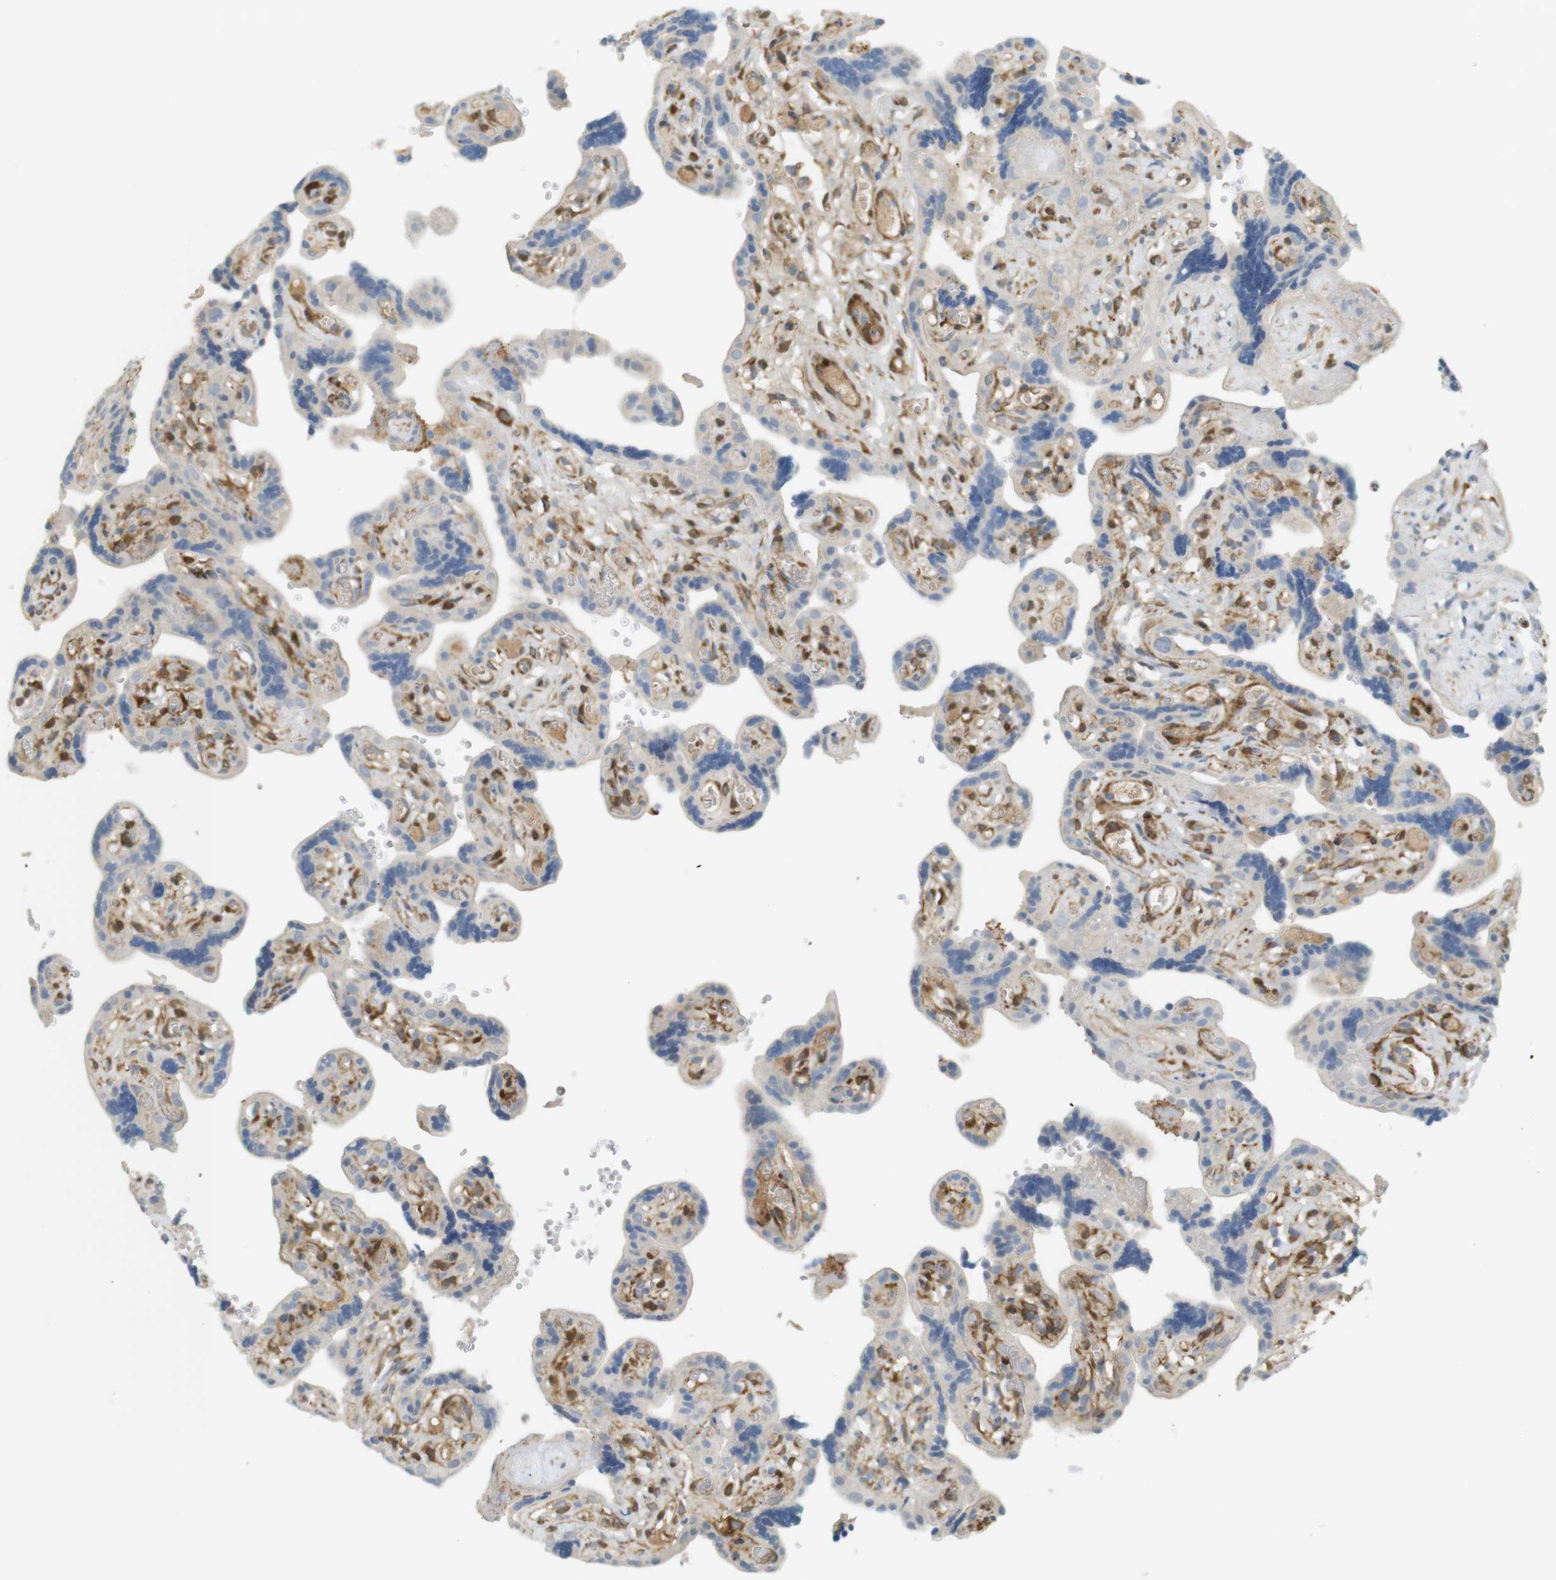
{"staining": {"intensity": "negative", "quantity": "none", "location": "none"}, "tissue": "placenta", "cell_type": "Trophoblastic cells", "image_type": "normal", "snomed": [{"axis": "morphology", "description": "Normal tissue, NOS"}, {"axis": "topography", "description": "Placenta"}], "caption": "This is an immunohistochemistry (IHC) histopathology image of benign human placenta. There is no positivity in trophoblastic cells.", "gene": "PDE3A", "patient": {"sex": "female", "age": 30}}